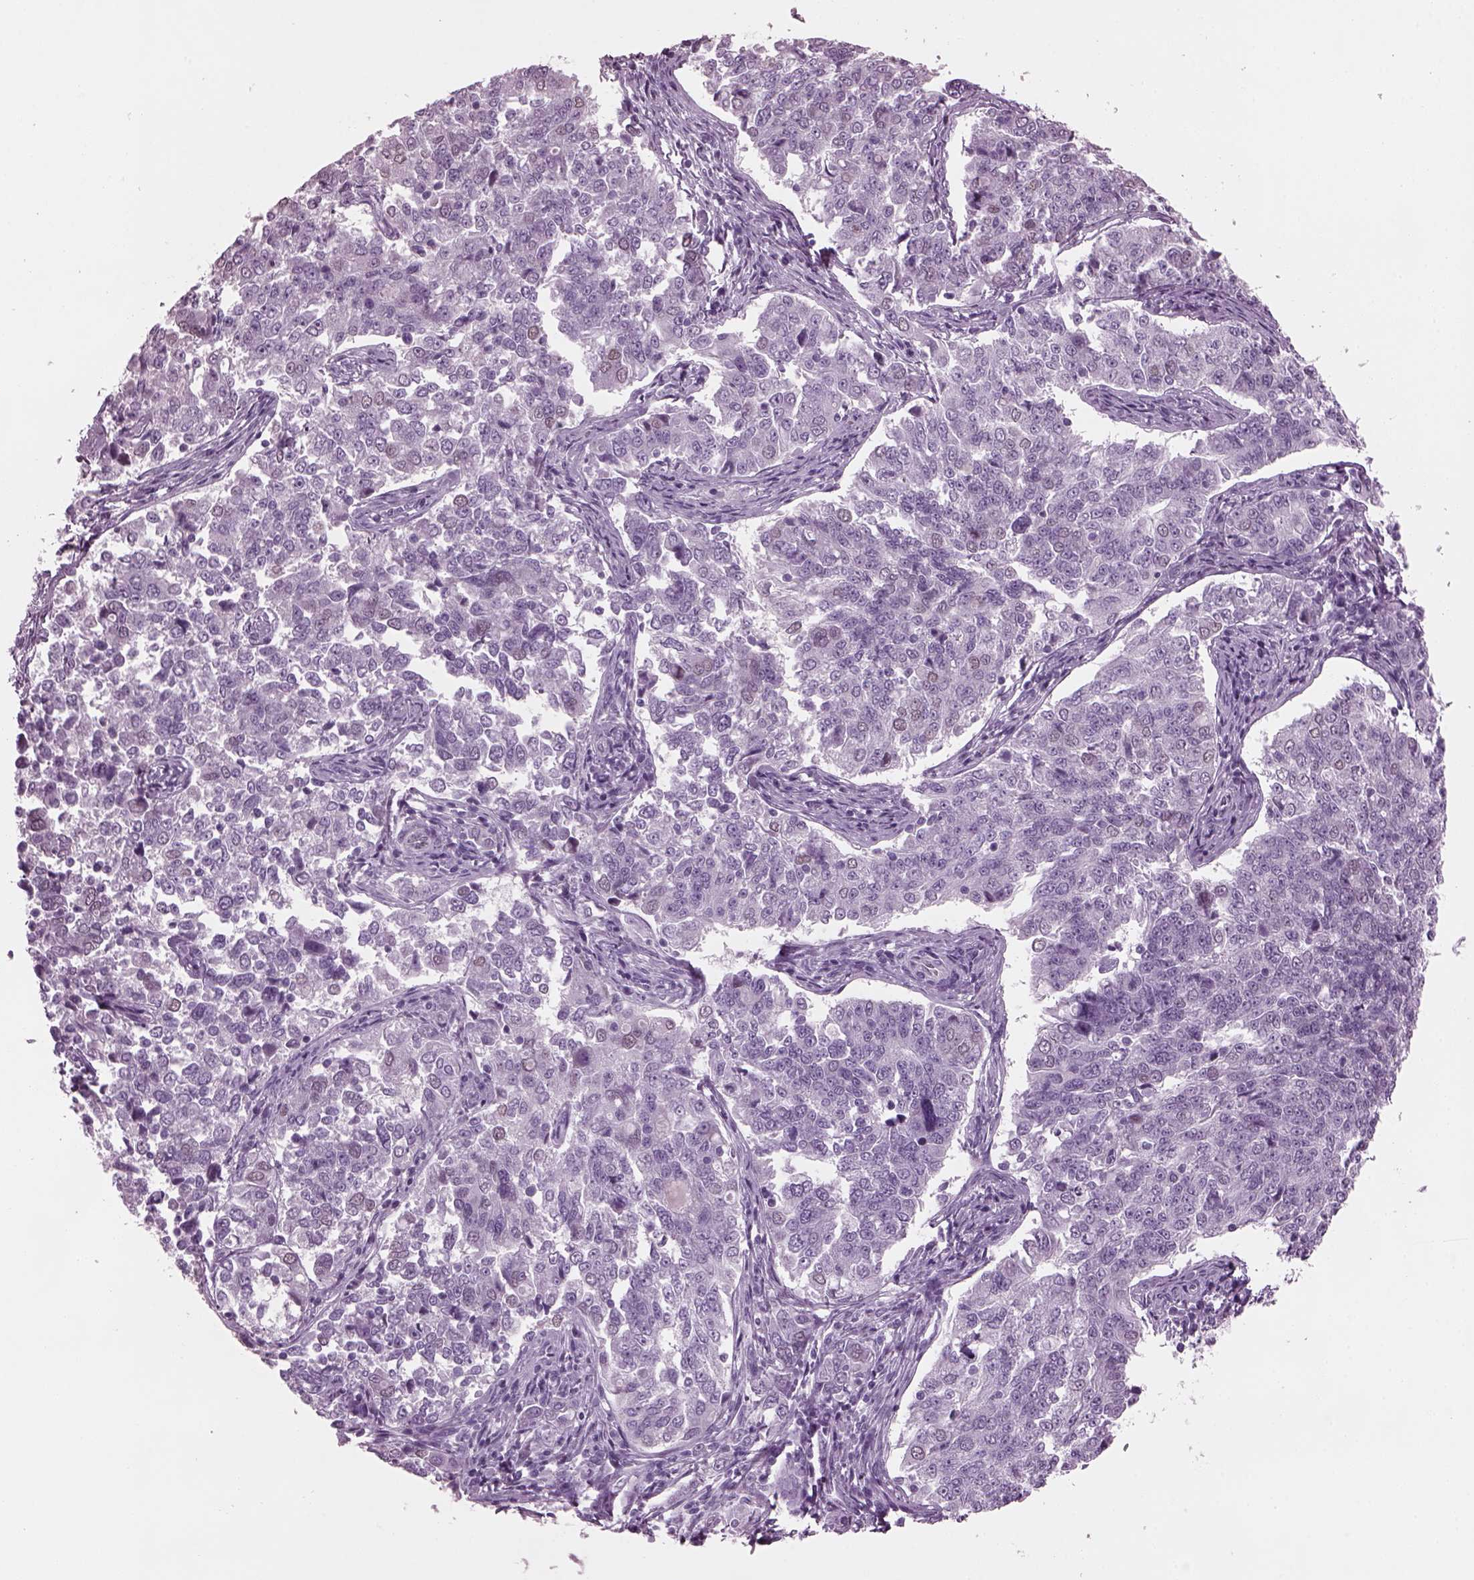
{"staining": {"intensity": "negative", "quantity": "none", "location": "none"}, "tissue": "endometrial cancer", "cell_type": "Tumor cells", "image_type": "cancer", "snomed": [{"axis": "morphology", "description": "Adenocarcinoma, NOS"}, {"axis": "topography", "description": "Endometrium"}], "caption": "Histopathology image shows no significant protein expression in tumor cells of adenocarcinoma (endometrial).", "gene": "KRTAP3-2", "patient": {"sex": "female", "age": 43}}